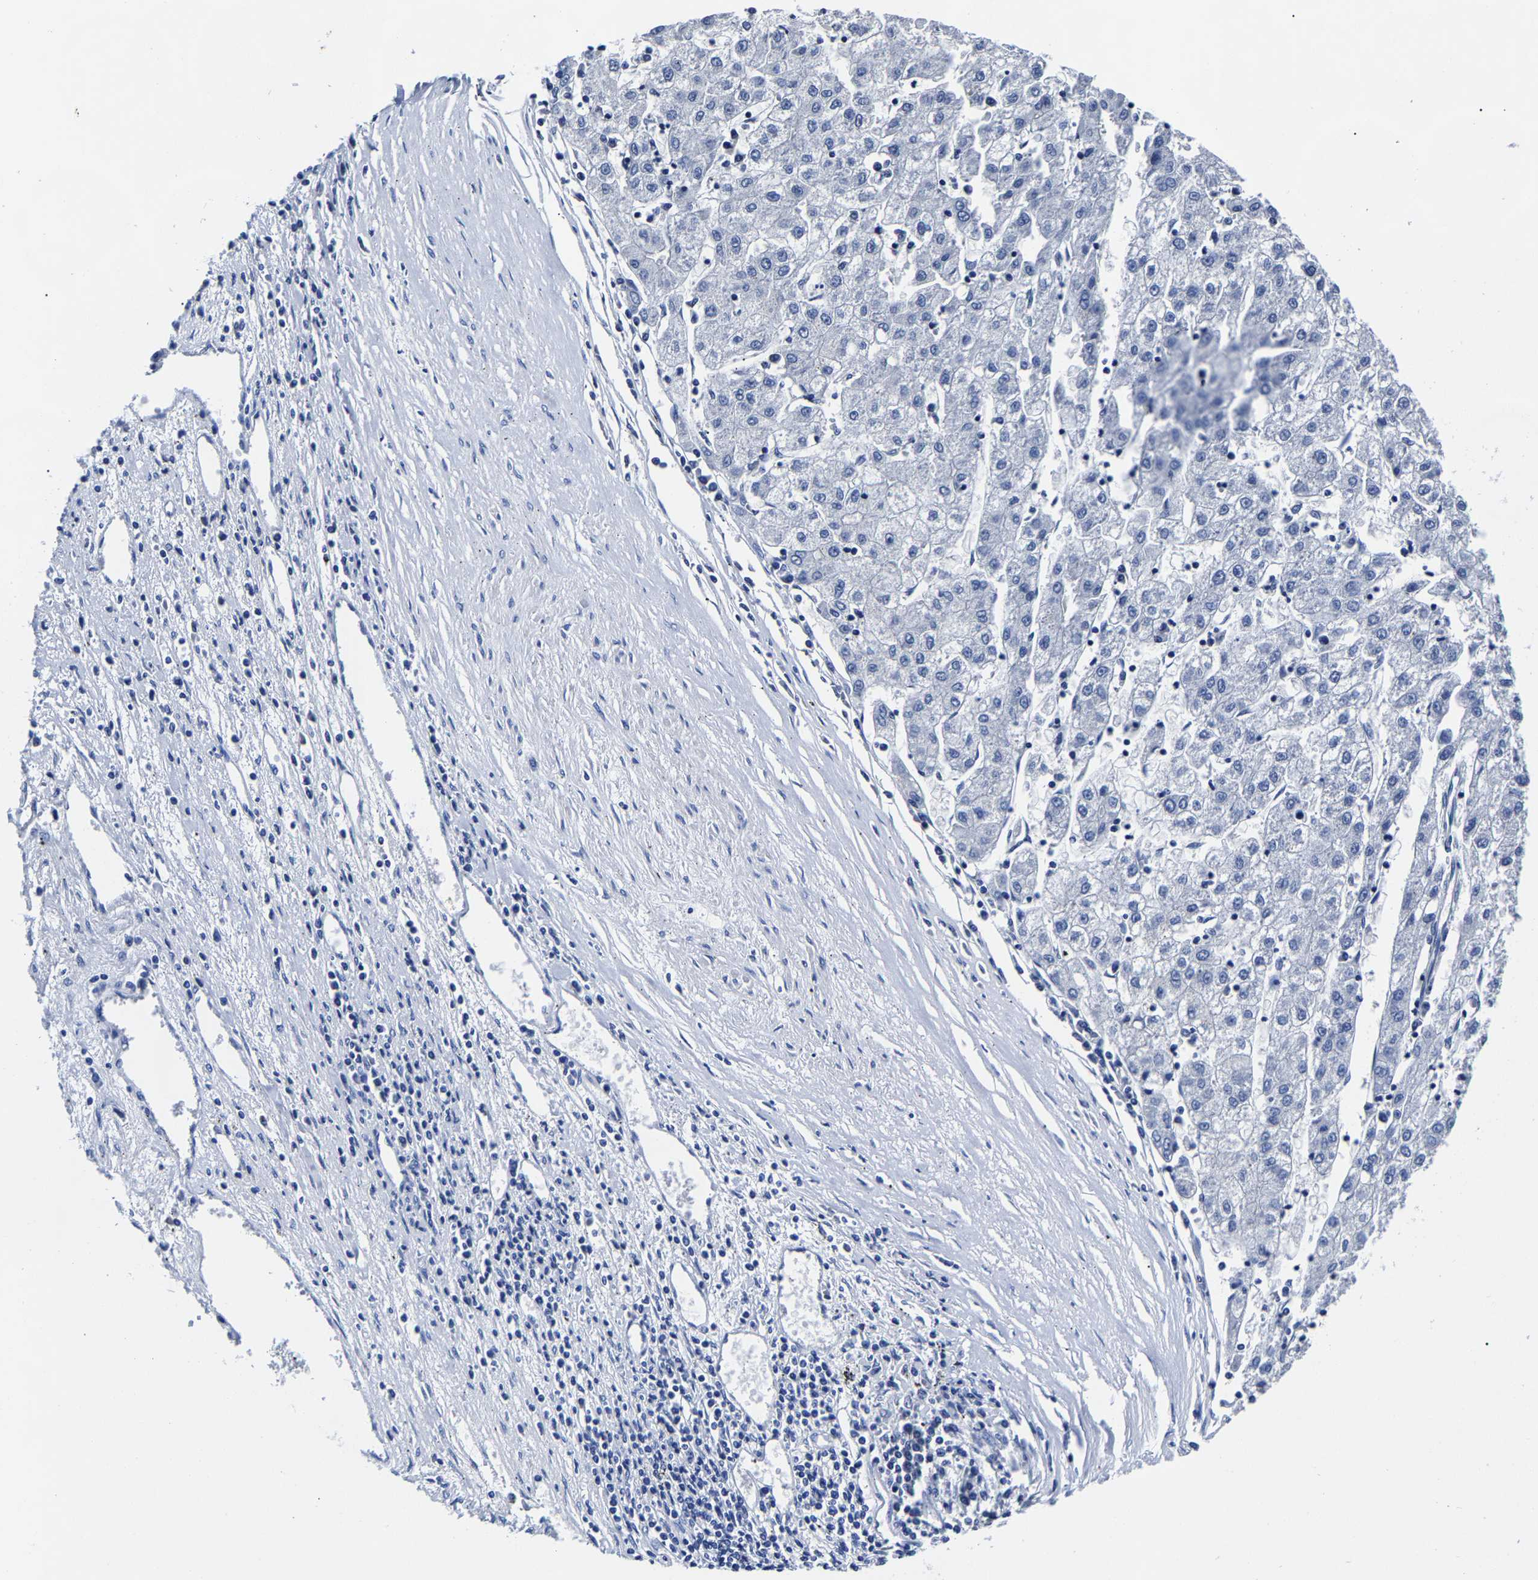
{"staining": {"intensity": "negative", "quantity": "none", "location": "none"}, "tissue": "liver cancer", "cell_type": "Tumor cells", "image_type": "cancer", "snomed": [{"axis": "morphology", "description": "Carcinoma, Hepatocellular, NOS"}, {"axis": "topography", "description": "Liver"}], "caption": "Immunohistochemistry of liver cancer demonstrates no expression in tumor cells.", "gene": "CPA2", "patient": {"sex": "male", "age": 72}}